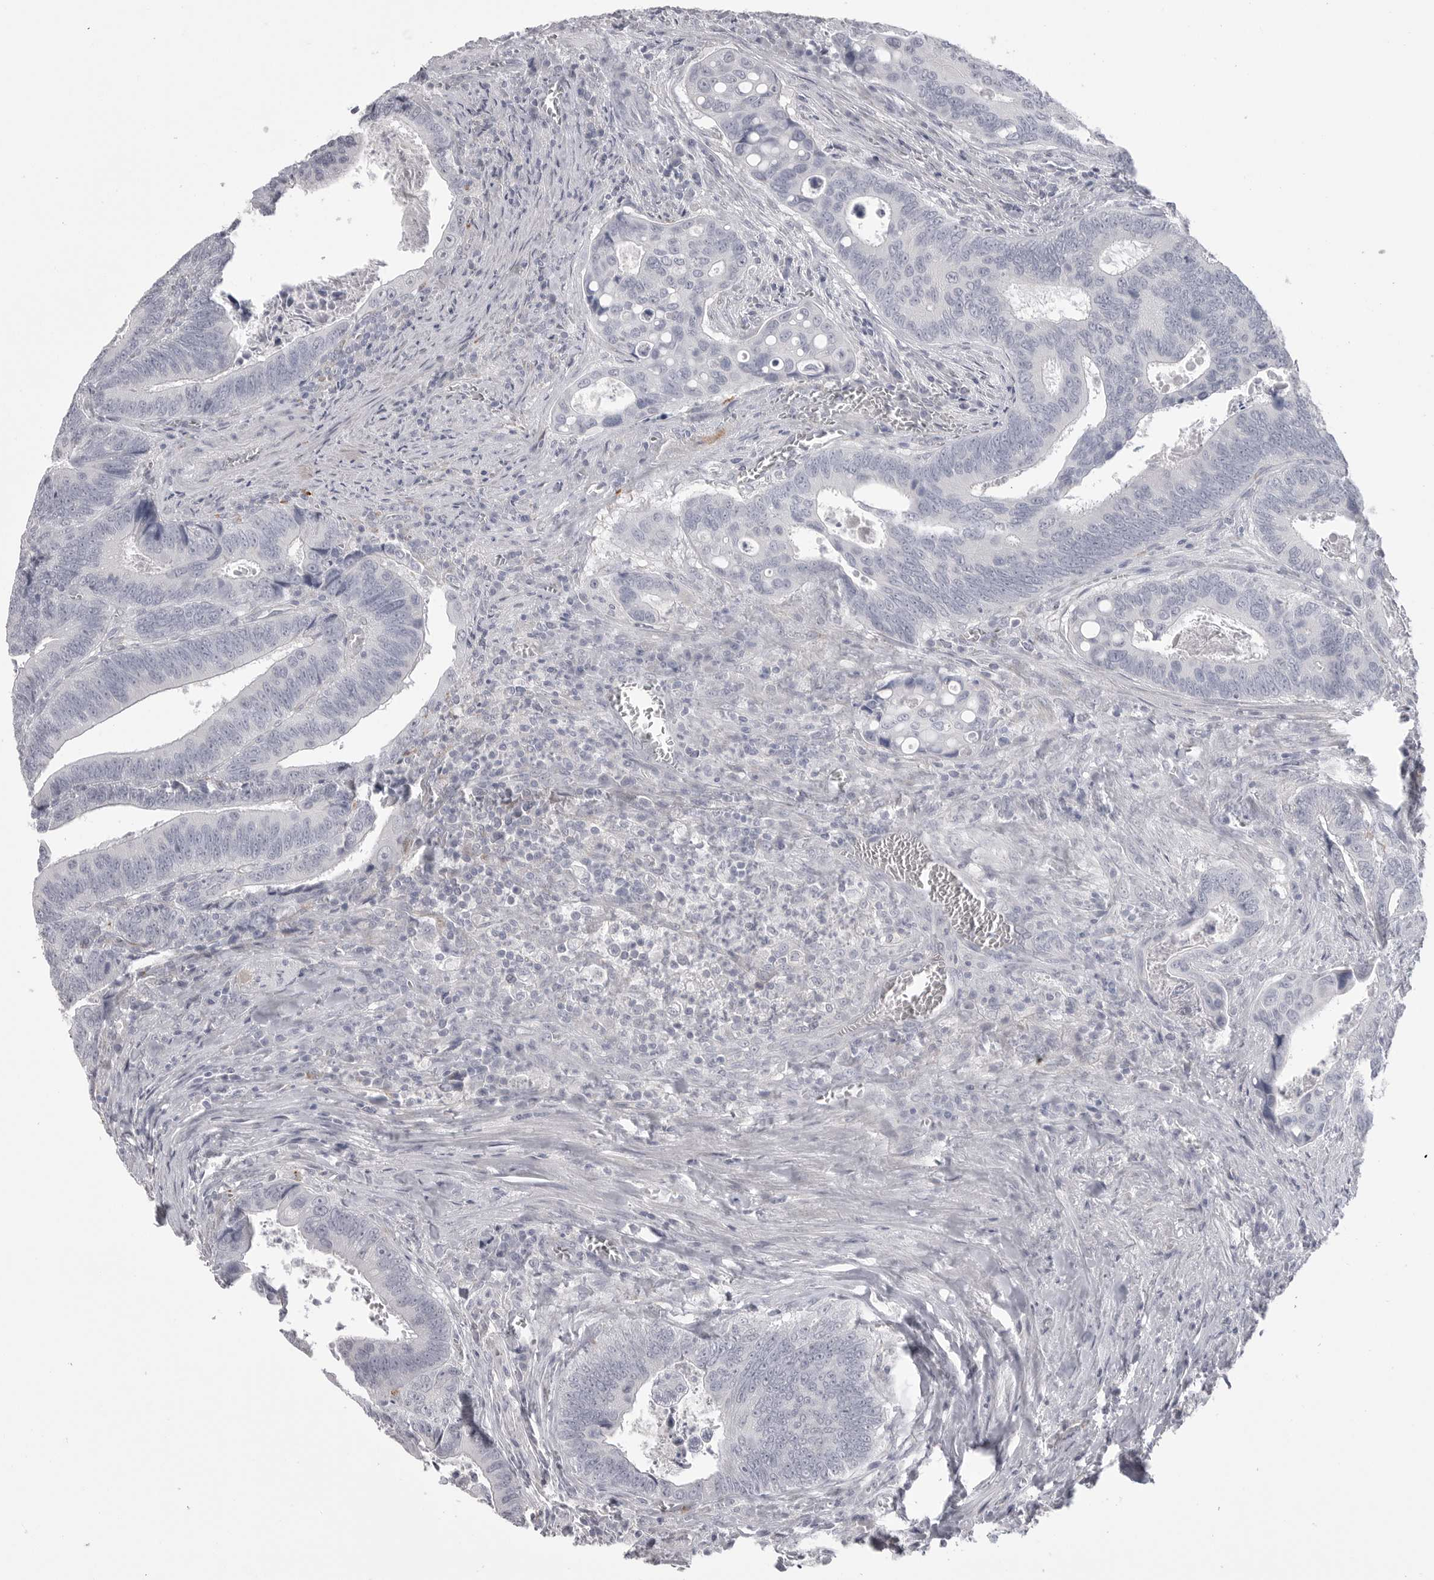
{"staining": {"intensity": "negative", "quantity": "none", "location": "none"}, "tissue": "colorectal cancer", "cell_type": "Tumor cells", "image_type": "cancer", "snomed": [{"axis": "morphology", "description": "Inflammation, NOS"}, {"axis": "morphology", "description": "Adenocarcinoma, NOS"}, {"axis": "topography", "description": "Colon"}], "caption": "Image shows no protein expression in tumor cells of colorectal cancer (adenocarcinoma) tissue. (Stains: DAB IHC with hematoxylin counter stain, Microscopy: brightfield microscopy at high magnification).", "gene": "SERPING1", "patient": {"sex": "male", "age": 72}}